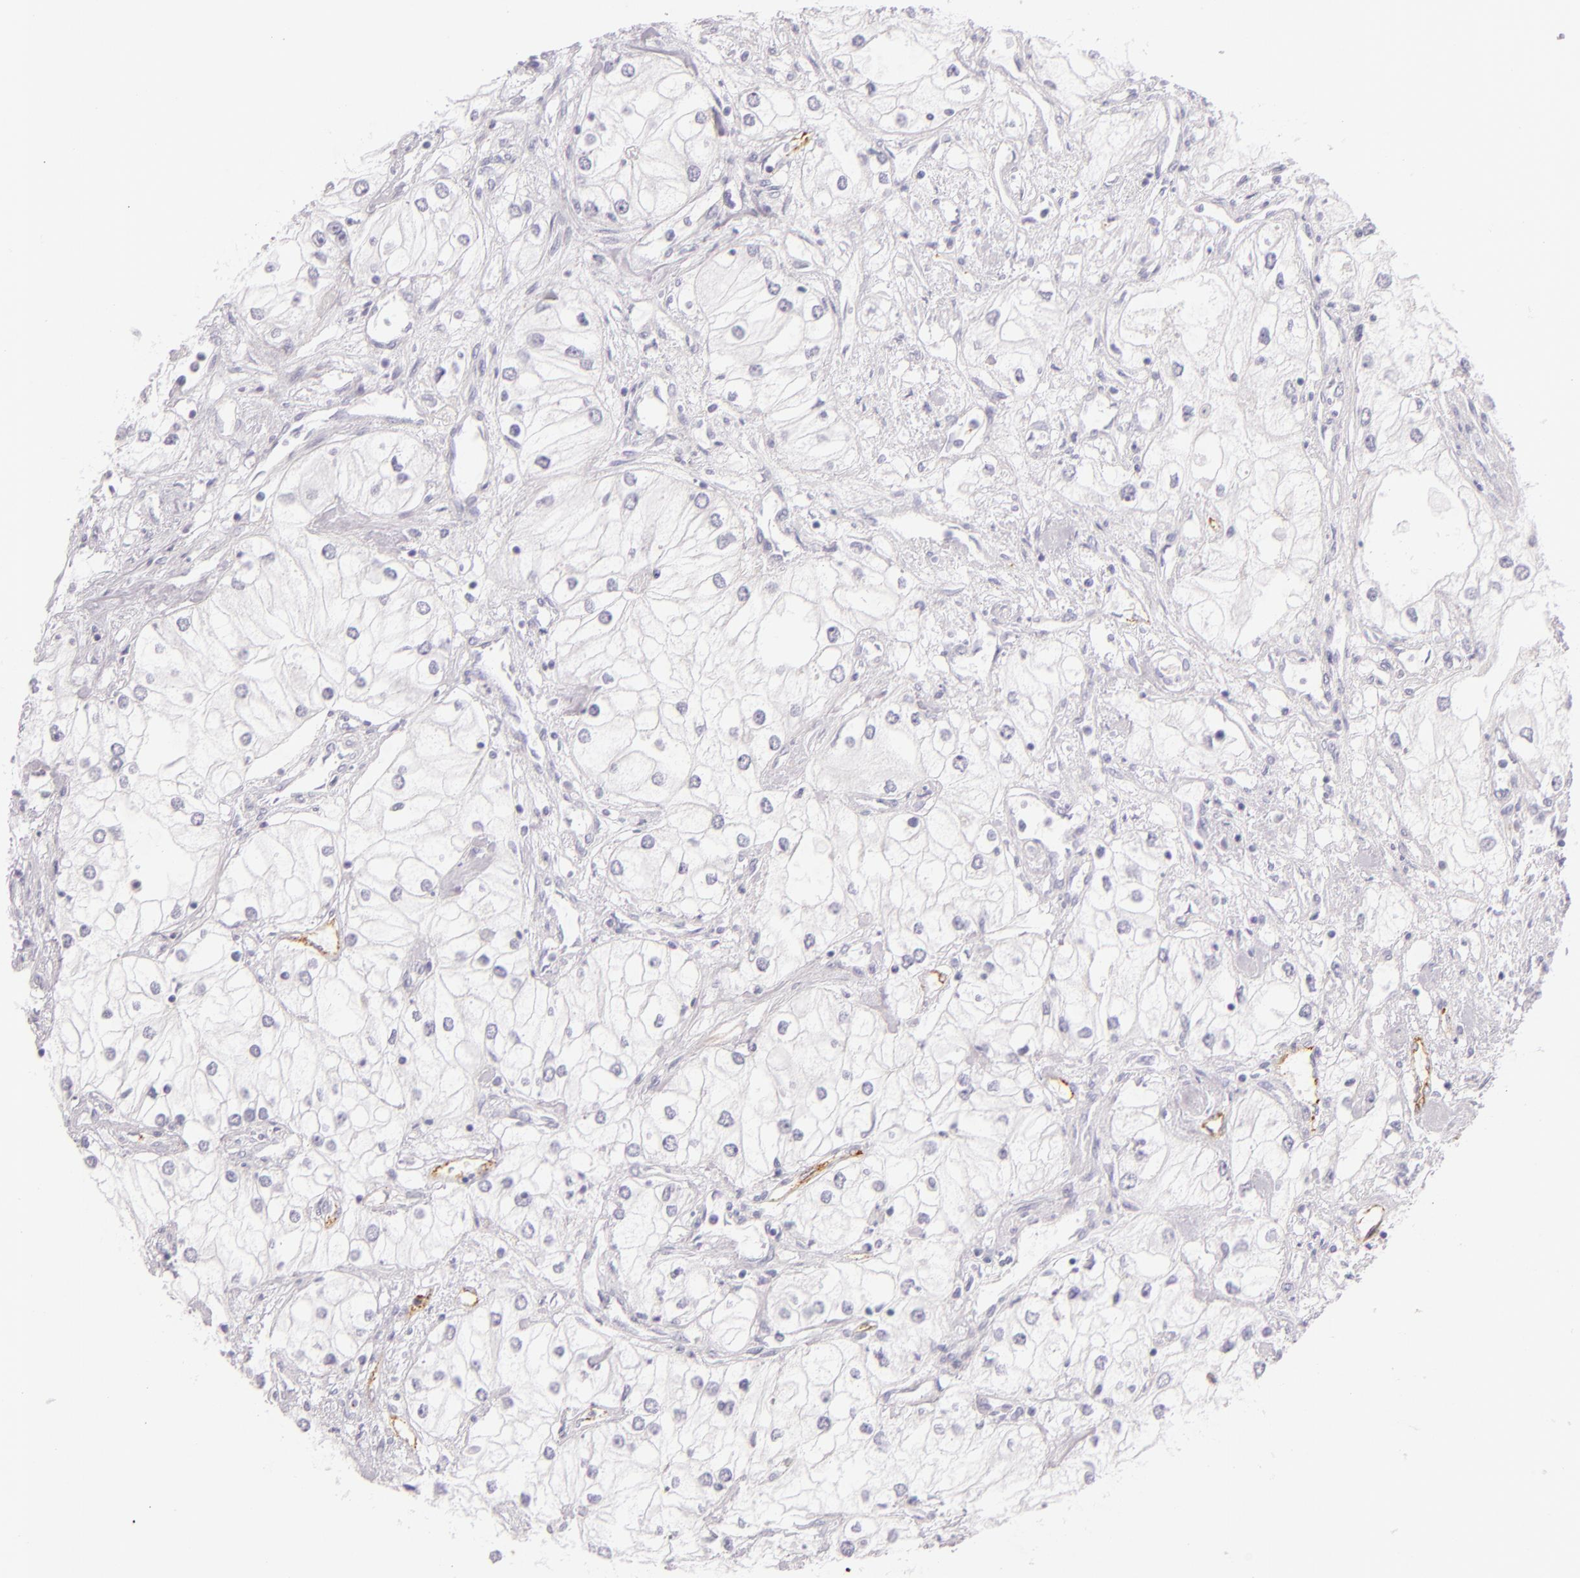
{"staining": {"intensity": "negative", "quantity": "none", "location": "none"}, "tissue": "renal cancer", "cell_type": "Tumor cells", "image_type": "cancer", "snomed": [{"axis": "morphology", "description": "Adenocarcinoma, NOS"}, {"axis": "topography", "description": "Kidney"}], "caption": "Tumor cells show no significant expression in renal cancer (adenocarcinoma).", "gene": "SELP", "patient": {"sex": "male", "age": 57}}